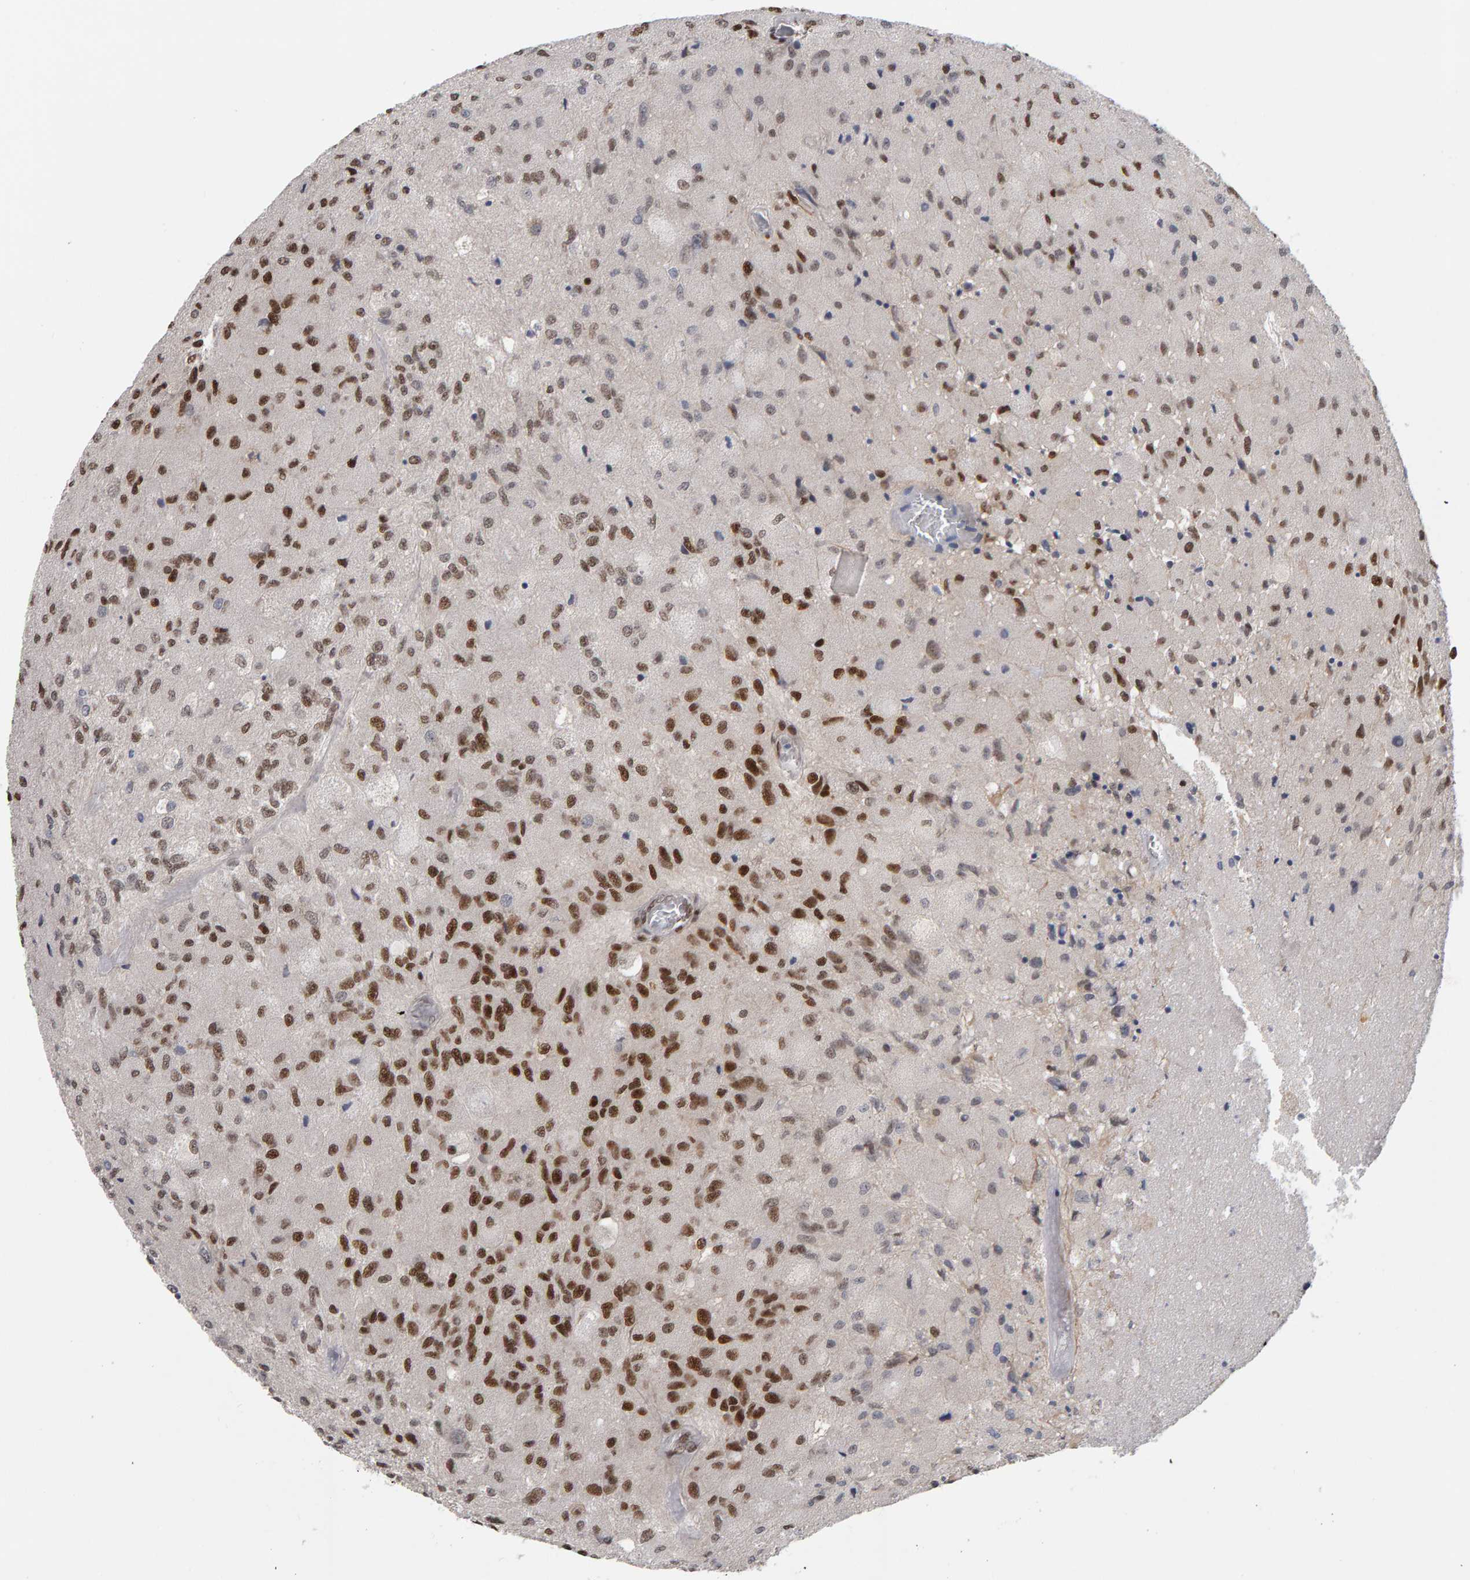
{"staining": {"intensity": "strong", "quantity": "25%-75%", "location": "nuclear"}, "tissue": "glioma", "cell_type": "Tumor cells", "image_type": "cancer", "snomed": [{"axis": "morphology", "description": "Normal tissue, NOS"}, {"axis": "morphology", "description": "Glioma, malignant, High grade"}, {"axis": "topography", "description": "Cerebral cortex"}], "caption": "Tumor cells exhibit high levels of strong nuclear staining in approximately 25%-75% of cells in malignant glioma (high-grade).", "gene": "ATF7IP", "patient": {"sex": "male", "age": 77}}